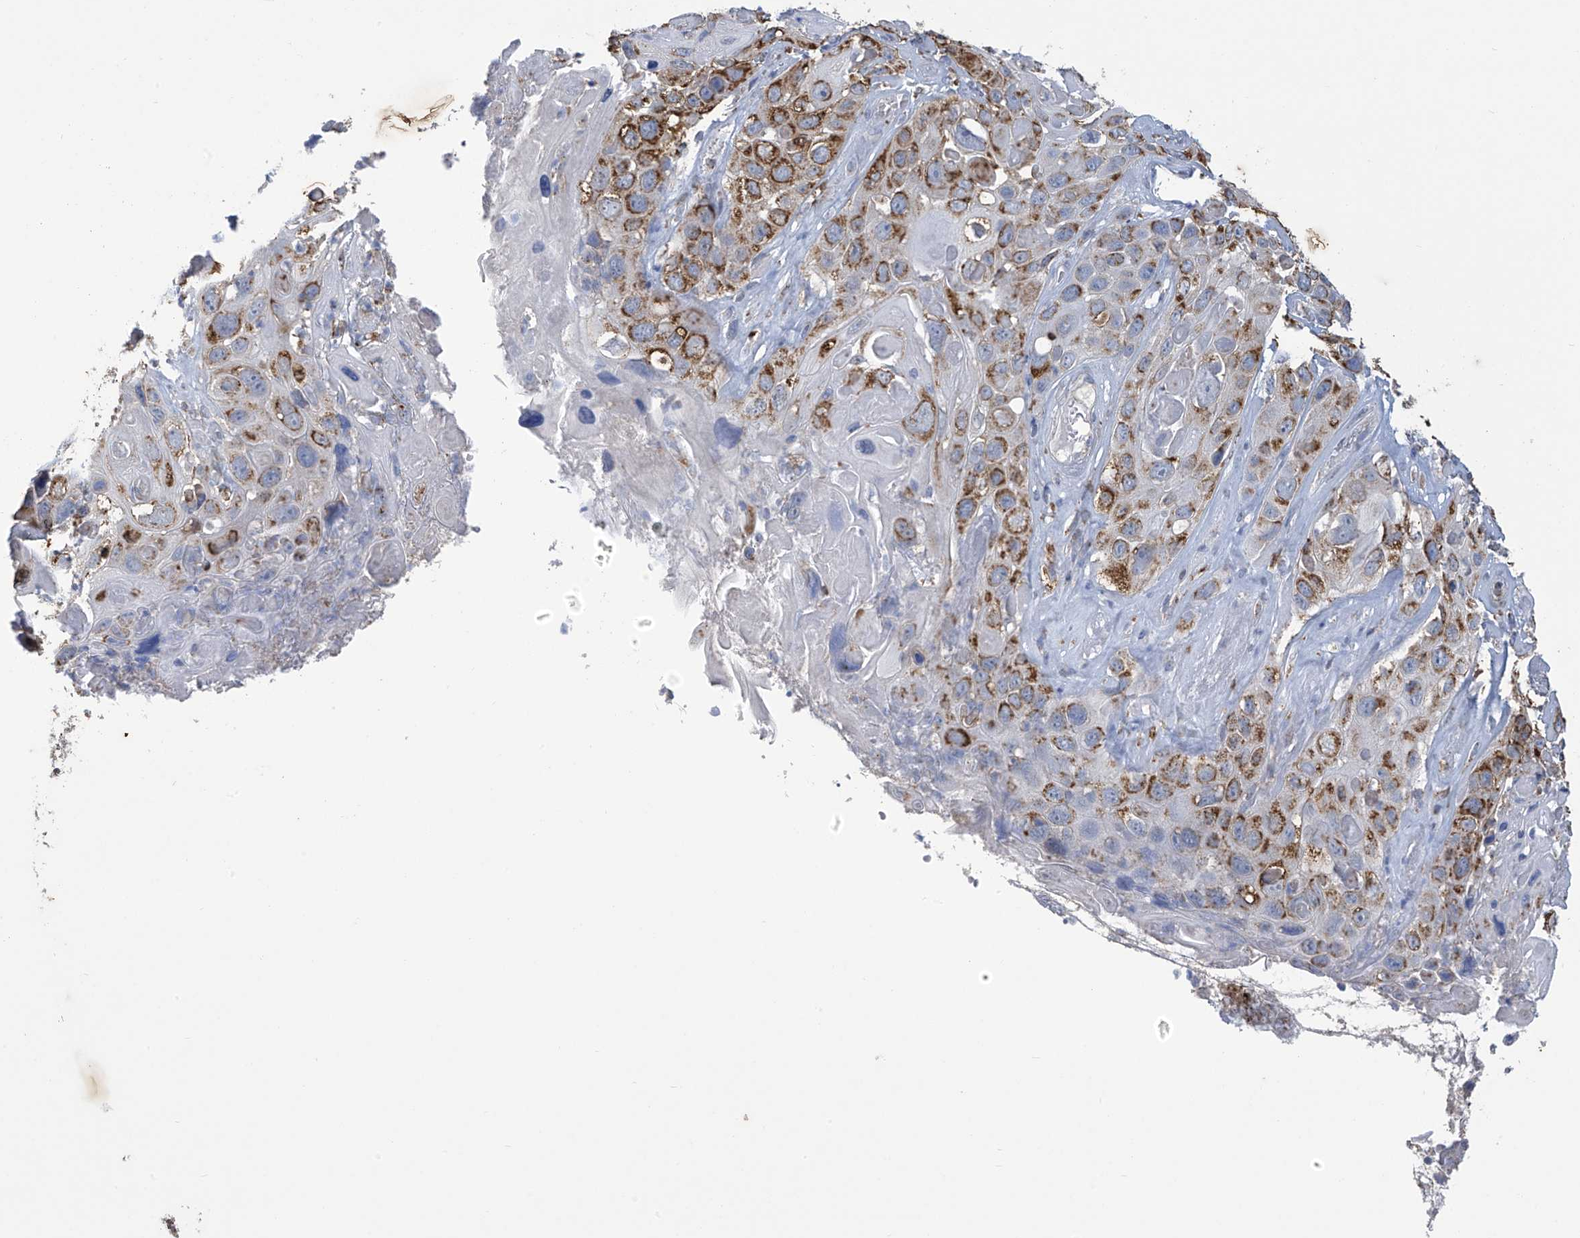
{"staining": {"intensity": "strong", "quantity": "25%-75%", "location": "cytoplasmic/membranous"}, "tissue": "skin cancer", "cell_type": "Tumor cells", "image_type": "cancer", "snomed": [{"axis": "morphology", "description": "Squamous cell carcinoma, NOS"}, {"axis": "topography", "description": "Skin"}], "caption": "Immunohistochemistry (IHC) photomicrograph of skin cancer stained for a protein (brown), which displays high levels of strong cytoplasmic/membranous staining in about 25%-75% of tumor cells.", "gene": "OGT", "patient": {"sex": "male", "age": 55}}